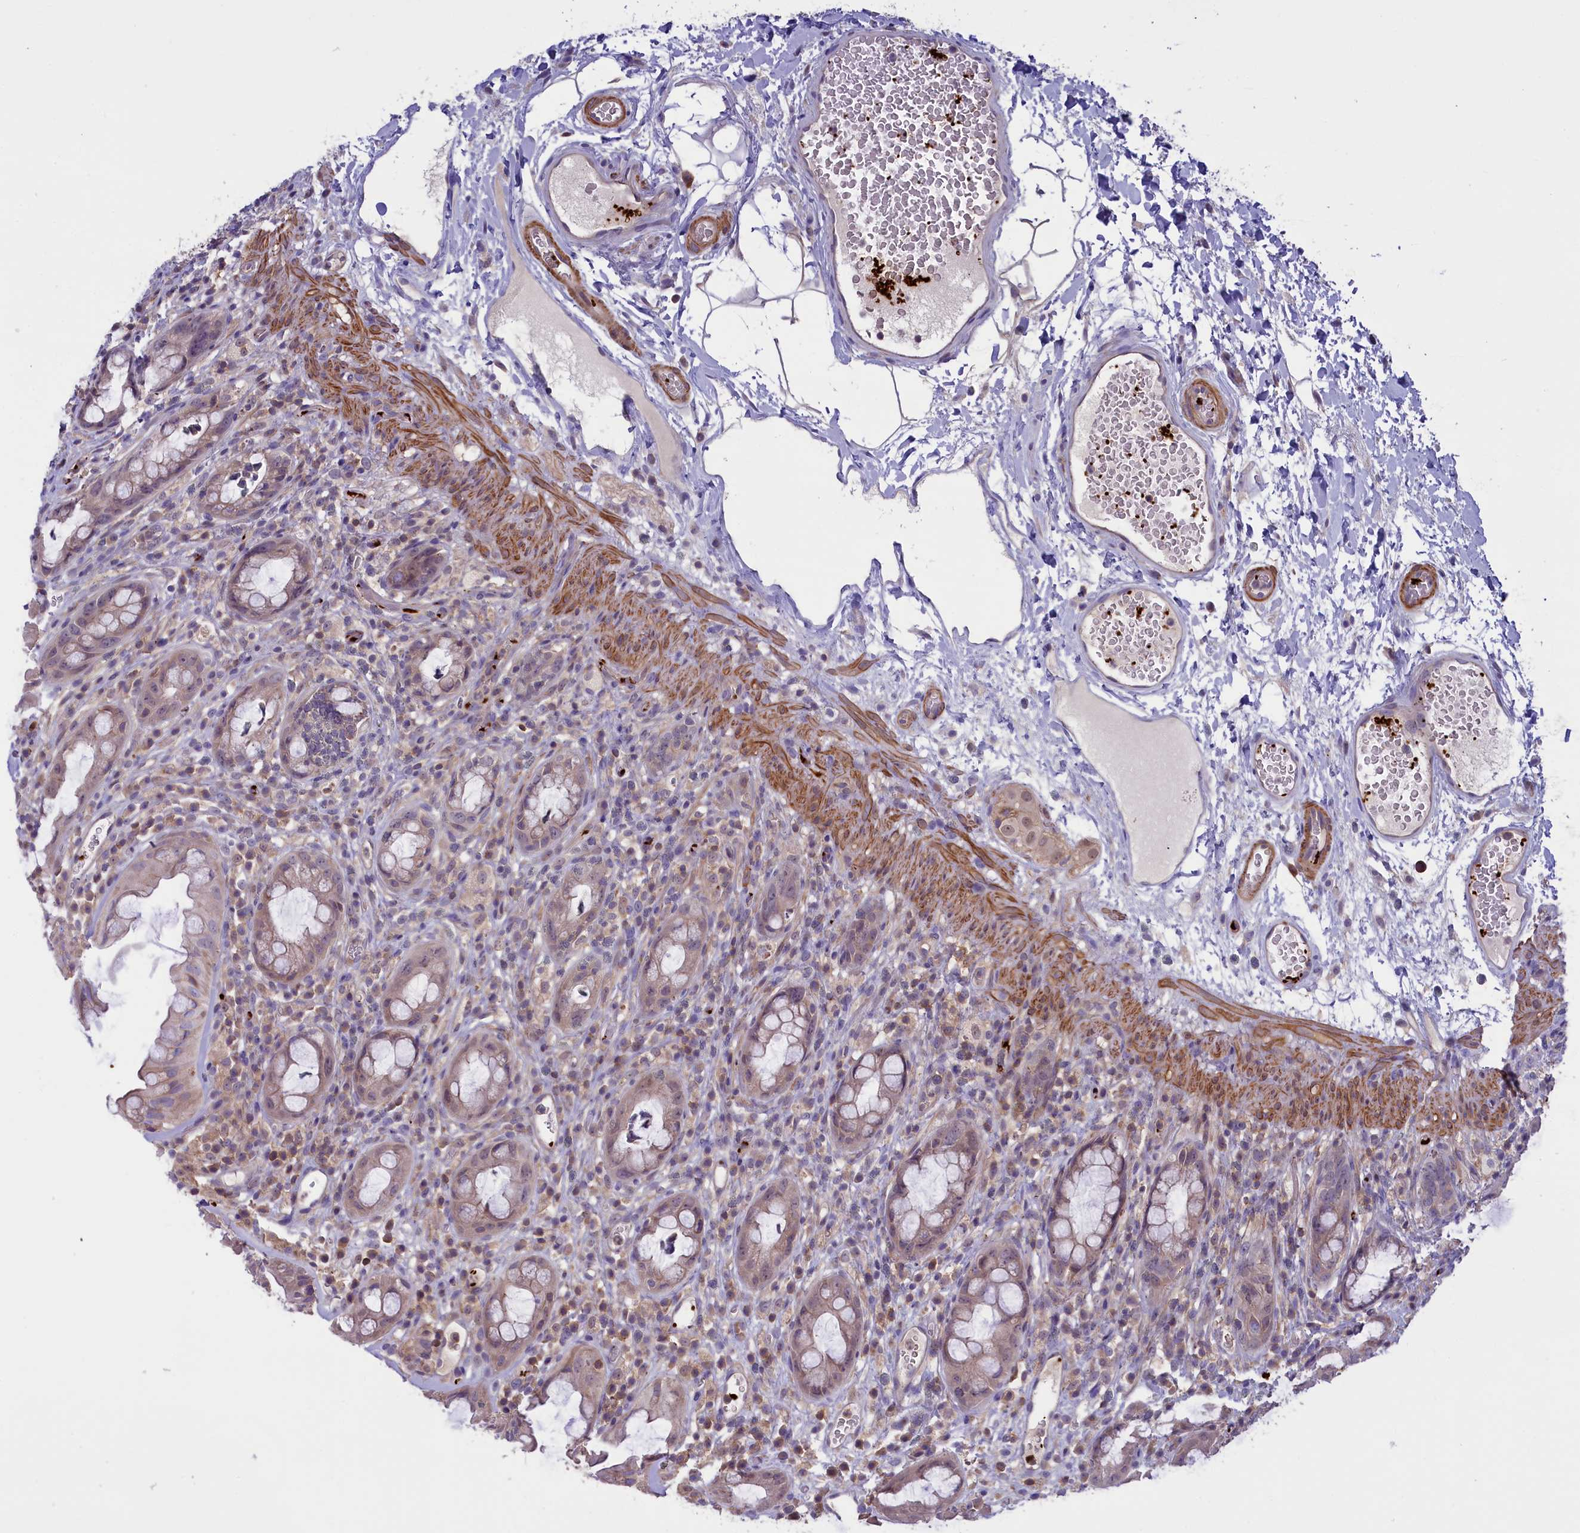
{"staining": {"intensity": "weak", "quantity": ">75%", "location": "cytoplasmic/membranous"}, "tissue": "rectum", "cell_type": "Glandular cells", "image_type": "normal", "snomed": [{"axis": "morphology", "description": "Normal tissue, NOS"}, {"axis": "topography", "description": "Rectum"}], "caption": "Rectum stained for a protein (brown) reveals weak cytoplasmic/membranous positive staining in about >75% of glandular cells.", "gene": "HEATR3", "patient": {"sex": "female", "age": 57}}